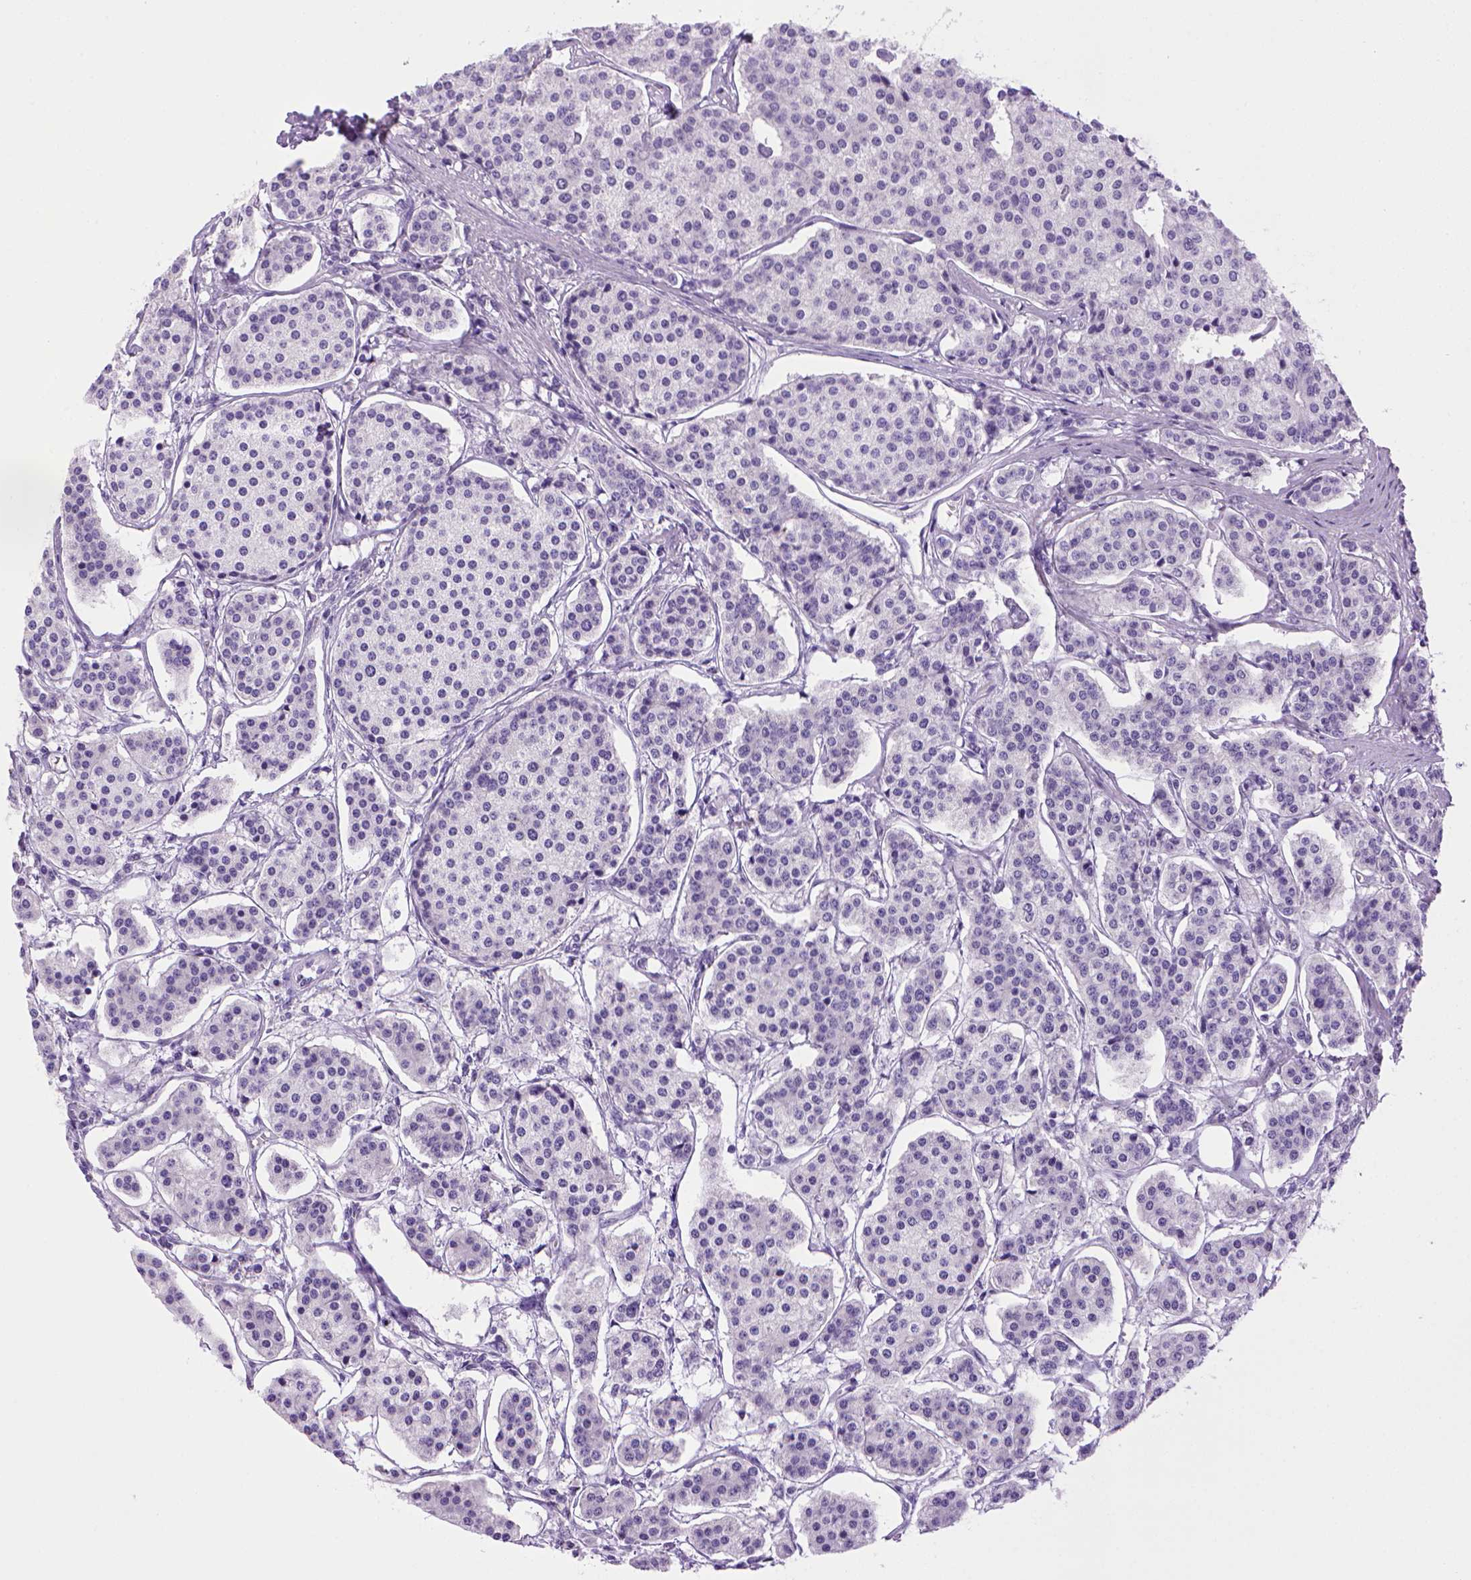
{"staining": {"intensity": "negative", "quantity": "none", "location": "none"}, "tissue": "carcinoid", "cell_type": "Tumor cells", "image_type": "cancer", "snomed": [{"axis": "morphology", "description": "Carcinoid, malignant, NOS"}, {"axis": "topography", "description": "Small intestine"}], "caption": "IHC micrograph of neoplastic tissue: carcinoid stained with DAB reveals no significant protein positivity in tumor cells.", "gene": "SGCG", "patient": {"sex": "female", "age": 65}}